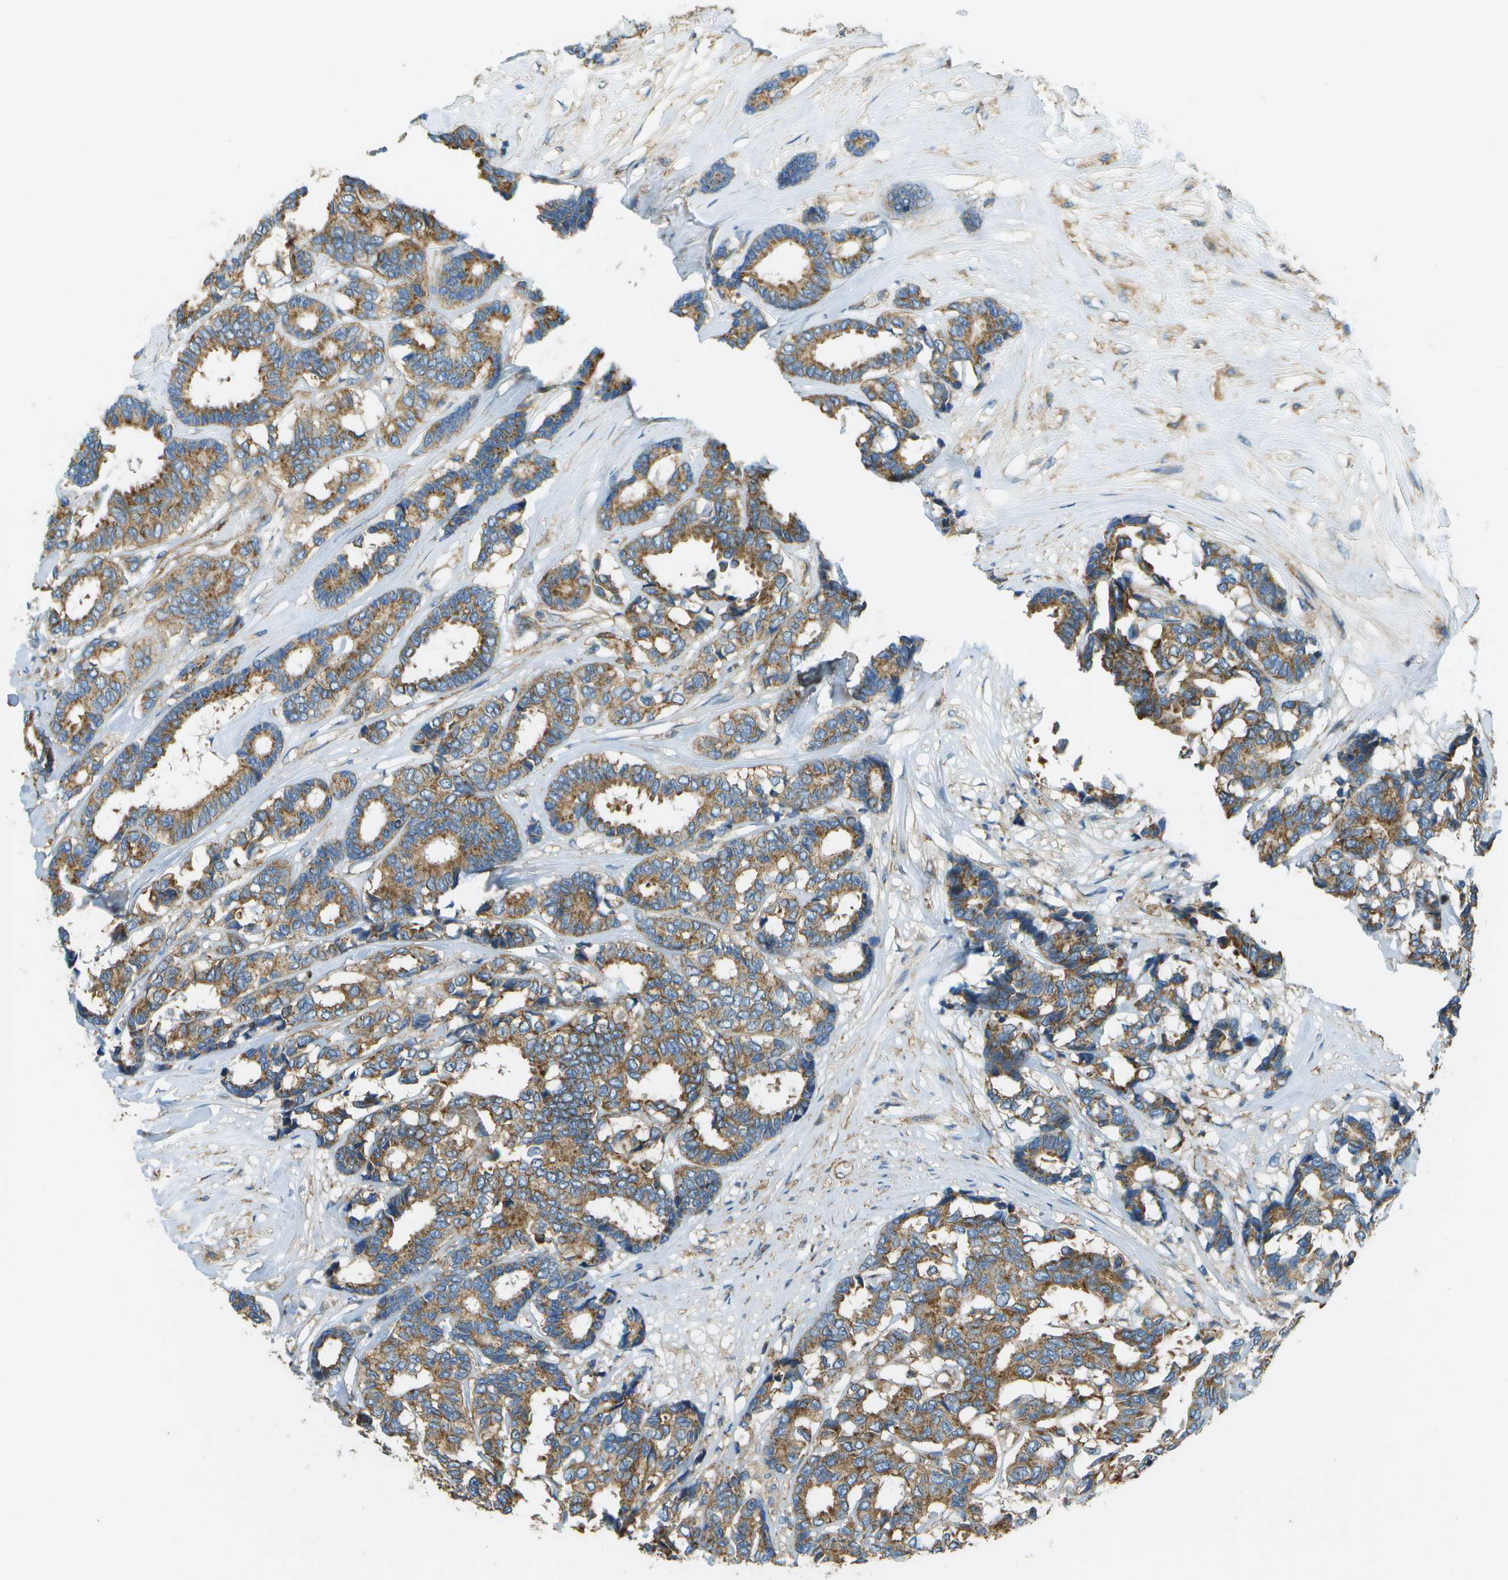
{"staining": {"intensity": "moderate", "quantity": ">75%", "location": "cytoplasmic/membranous"}, "tissue": "breast cancer", "cell_type": "Tumor cells", "image_type": "cancer", "snomed": [{"axis": "morphology", "description": "Duct carcinoma"}, {"axis": "topography", "description": "Breast"}], "caption": "IHC histopathology image of neoplastic tissue: human intraductal carcinoma (breast) stained using IHC shows medium levels of moderate protein expression localized specifically in the cytoplasmic/membranous of tumor cells, appearing as a cytoplasmic/membranous brown color.", "gene": "CLTC", "patient": {"sex": "female", "age": 87}}